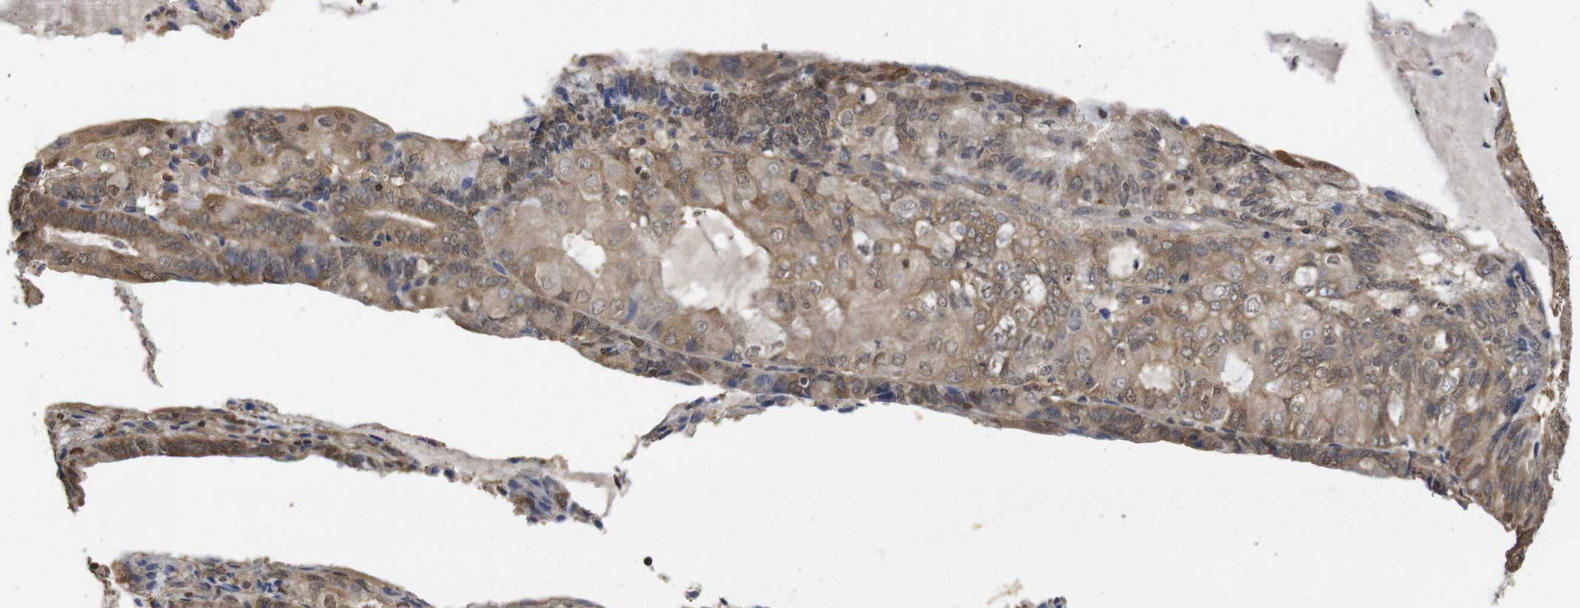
{"staining": {"intensity": "moderate", "quantity": ">75%", "location": "cytoplasmic/membranous,nuclear"}, "tissue": "endometrial cancer", "cell_type": "Tumor cells", "image_type": "cancer", "snomed": [{"axis": "morphology", "description": "Adenocarcinoma, NOS"}, {"axis": "topography", "description": "Endometrium"}], "caption": "A medium amount of moderate cytoplasmic/membranous and nuclear positivity is identified in approximately >75% of tumor cells in endometrial adenocarcinoma tissue. (DAB (3,3'-diaminobenzidine) = brown stain, brightfield microscopy at high magnification).", "gene": "SUMO3", "patient": {"sex": "female", "age": 81}}